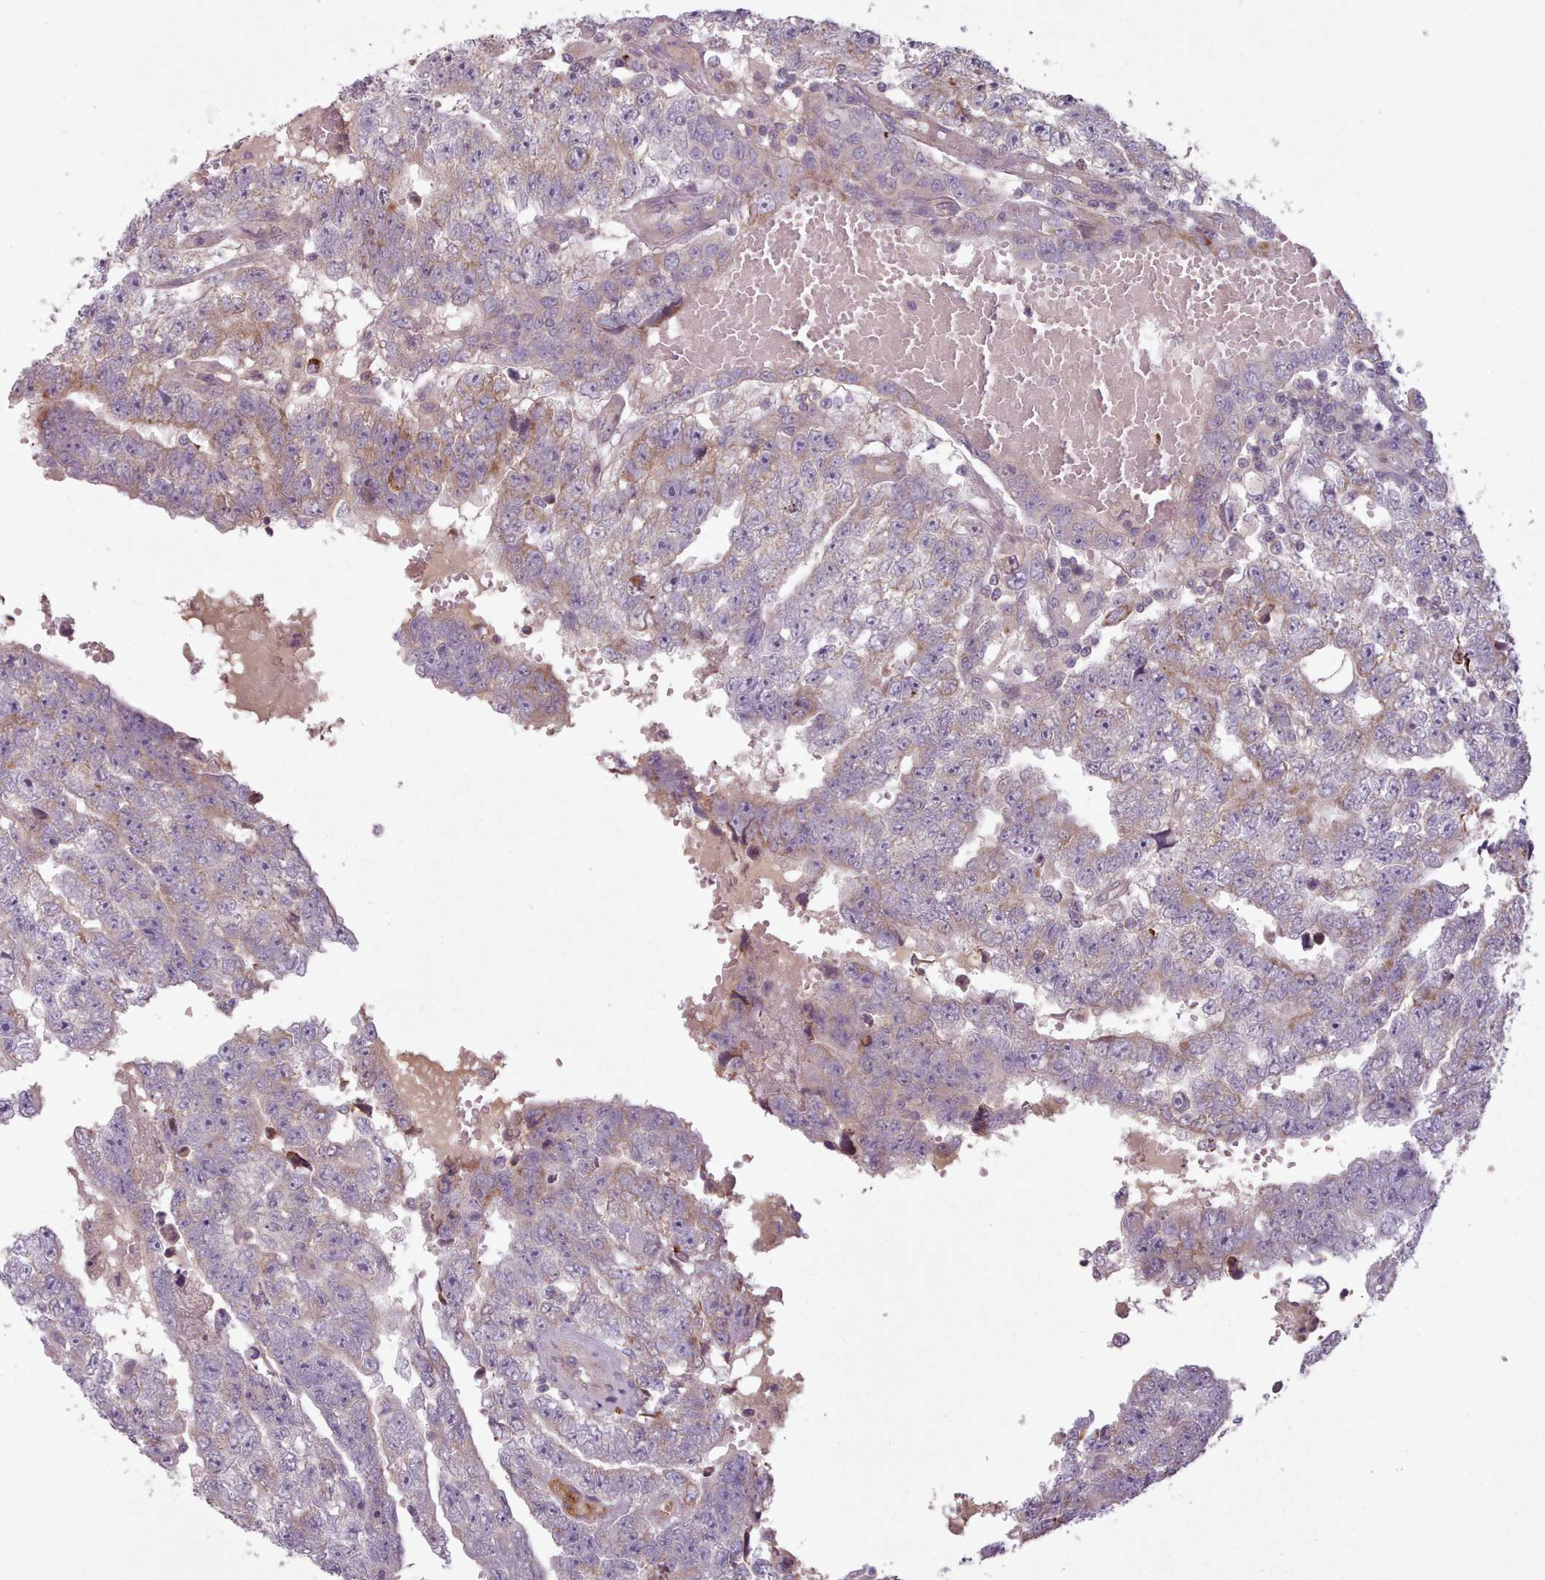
{"staining": {"intensity": "weak", "quantity": "<25%", "location": "cytoplasmic/membranous"}, "tissue": "testis cancer", "cell_type": "Tumor cells", "image_type": "cancer", "snomed": [{"axis": "morphology", "description": "Carcinoma, Embryonal, NOS"}, {"axis": "topography", "description": "Testis"}], "caption": "Protein analysis of testis embryonal carcinoma displays no significant positivity in tumor cells. (Stains: DAB (3,3'-diaminobenzidine) immunohistochemistry (IHC) with hematoxylin counter stain, Microscopy: brightfield microscopy at high magnification).", "gene": "LAPTM5", "patient": {"sex": "male", "age": 25}}